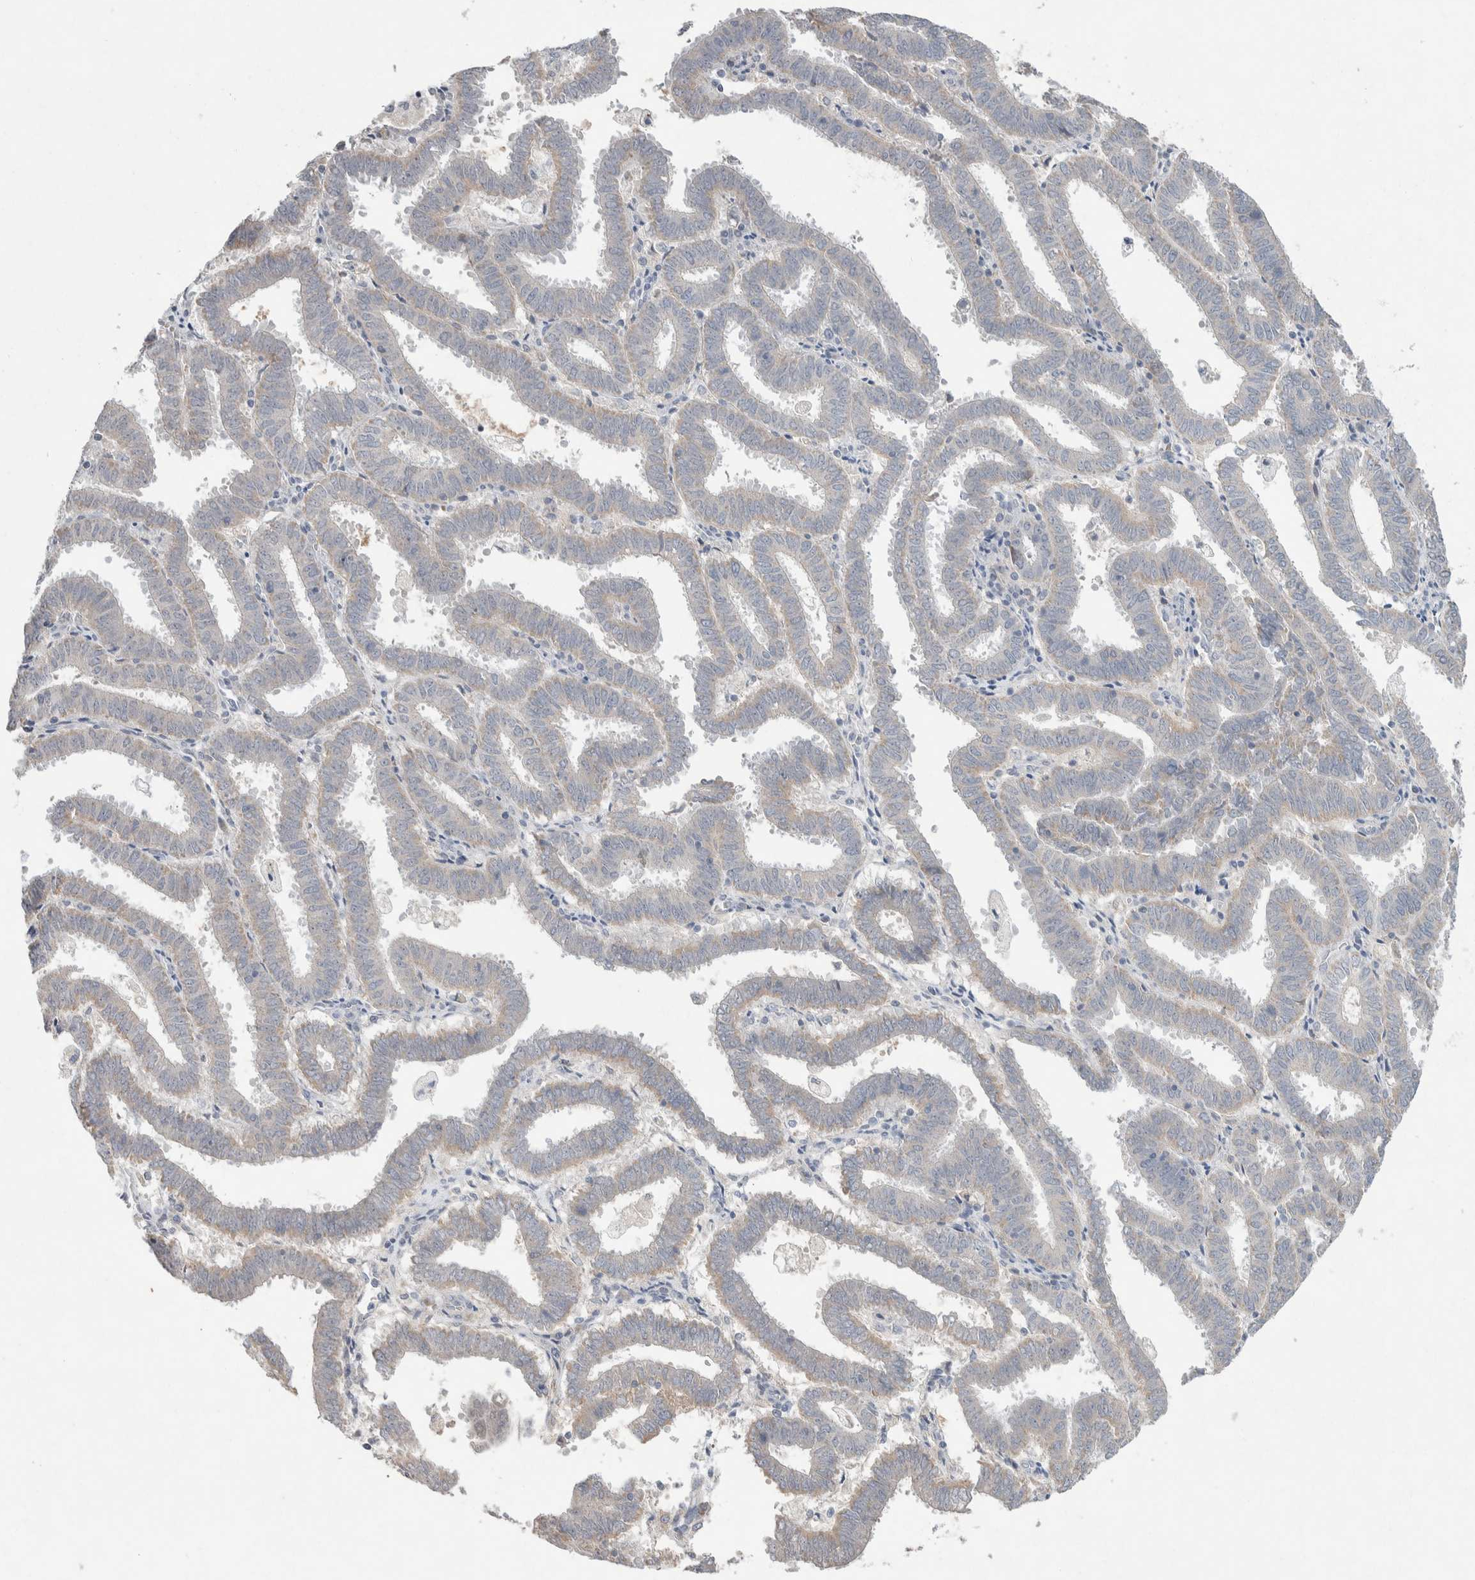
{"staining": {"intensity": "weak", "quantity": "<25%", "location": "cytoplasmic/membranous"}, "tissue": "endometrial cancer", "cell_type": "Tumor cells", "image_type": "cancer", "snomed": [{"axis": "morphology", "description": "Adenocarcinoma, NOS"}, {"axis": "topography", "description": "Uterus"}], "caption": "Tumor cells are negative for protein expression in human endometrial cancer.", "gene": "CMTM4", "patient": {"sex": "female", "age": 83}}